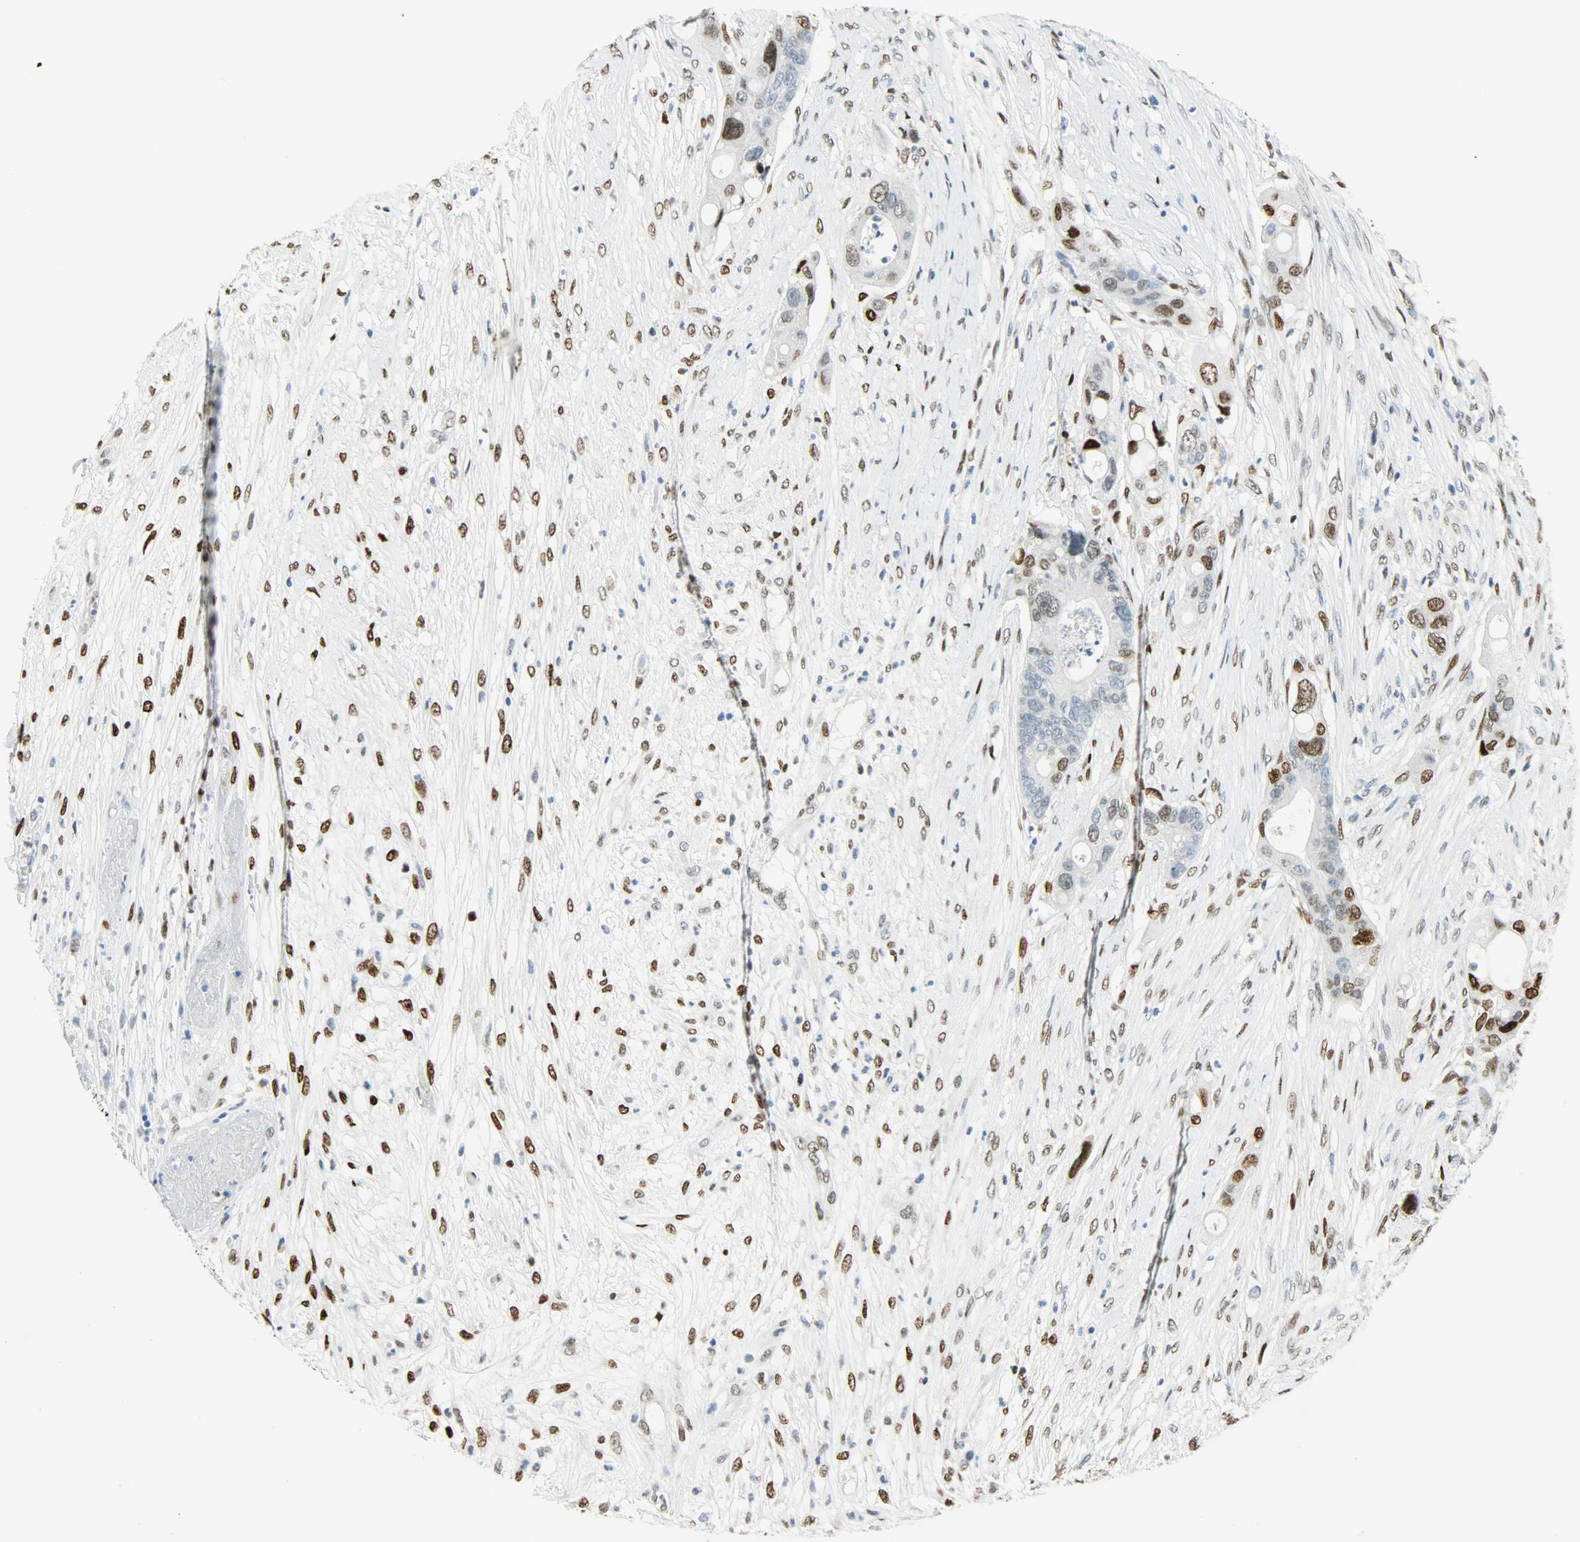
{"staining": {"intensity": "weak", "quantity": "<25%", "location": "nuclear"}, "tissue": "colorectal cancer", "cell_type": "Tumor cells", "image_type": "cancer", "snomed": [{"axis": "morphology", "description": "Adenocarcinoma, NOS"}, {"axis": "topography", "description": "Colon"}], "caption": "Immunohistochemical staining of adenocarcinoma (colorectal) exhibits no significant expression in tumor cells. (Stains: DAB IHC with hematoxylin counter stain, Microscopy: brightfield microscopy at high magnification).", "gene": "JUNB", "patient": {"sex": "female", "age": 57}}